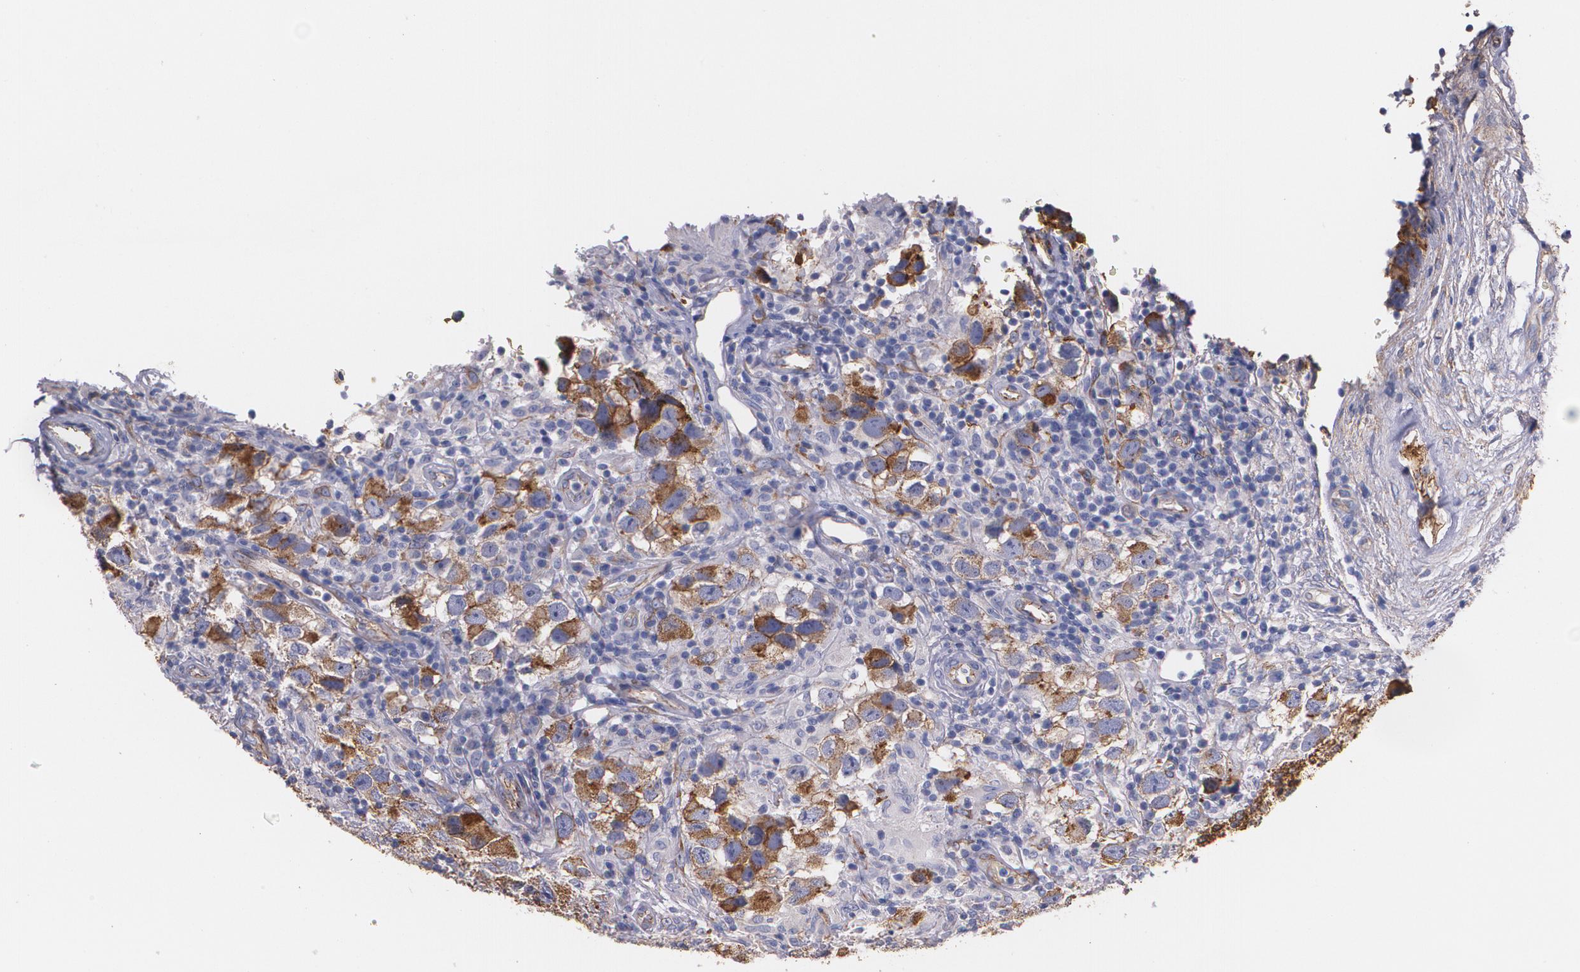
{"staining": {"intensity": "moderate", "quantity": ">75%", "location": "cytoplasmic/membranous"}, "tissue": "testis cancer", "cell_type": "Tumor cells", "image_type": "cancer", "snomed": [{"axis": "morphology", "description": "Carcinoma, Embryonal, NOS"}, {"axis": "topography", "description": "Testis"}], "caption": "Protein expression analysis of embryonal carcinoma (testis) exhibits moderate cytoplasmic/membranous expression in approximately >75% of tumor cells. The staining is performed using DAB brown chromogen to label protein expression. The nuclei are counter-stained blue using hematoxylin.", "gene": "TJP1", "patient": {"sex": "male", "age": 21}}